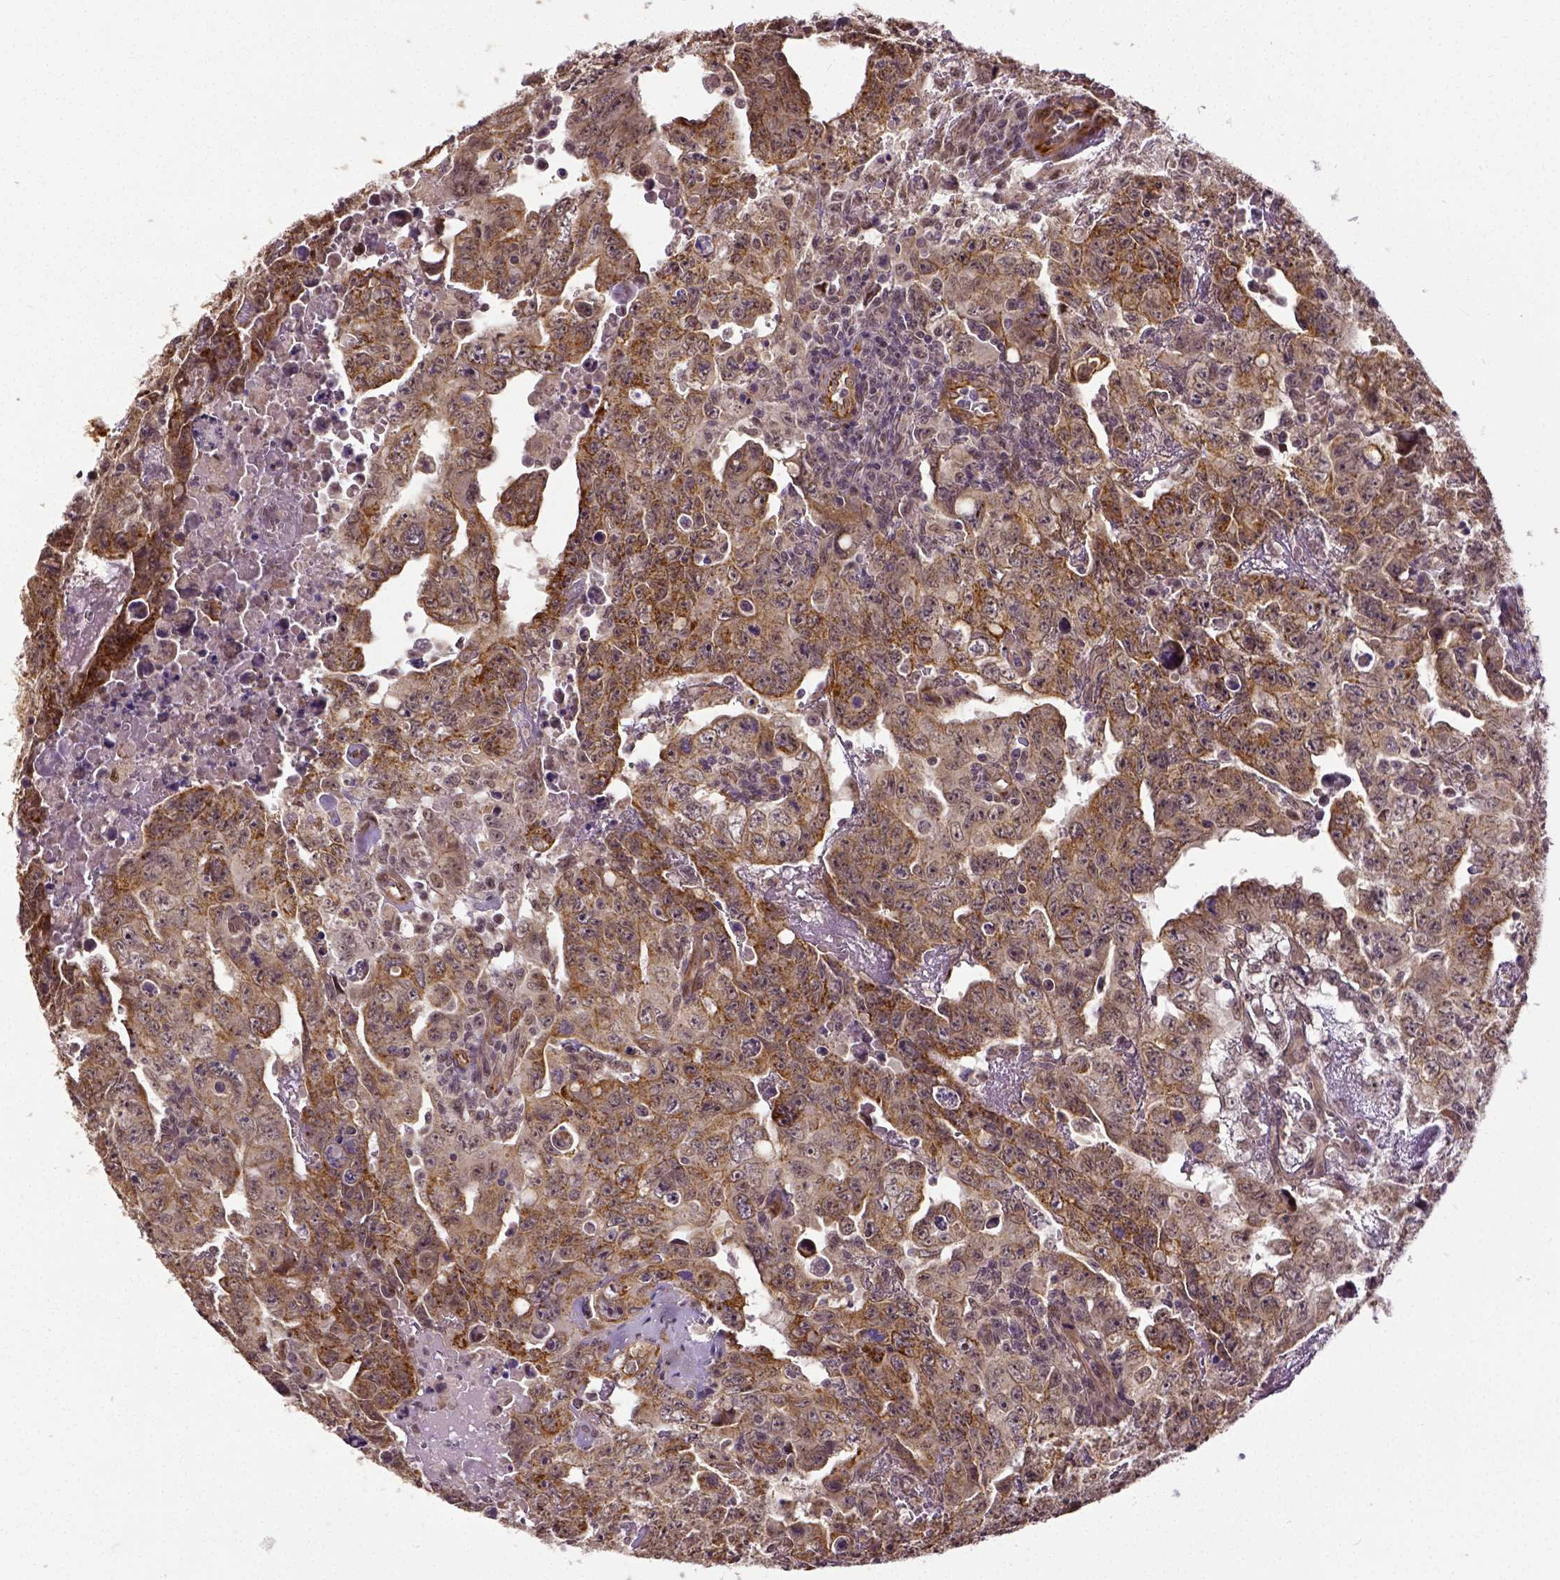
{"staining": {"intensity": "moderate", "quantity": ">75%", "location": "cytoplasmic/membranous"}, "tissue": "testis cancer", "cell_type": "Tumor cells", "image_type": "cancer", "snomed": [{"axis": "morphology", "description": "Carcinoma, Embryonal, NOS"}, {"axis": "topography", "description": "Testis"}], "caption": "Human embryonal carcinoma (testis) stained with a protein marker exhibits moderate staining in tumor cells.", "gene": "DICER1", "patient": {"sex": "male", "age": 24}}